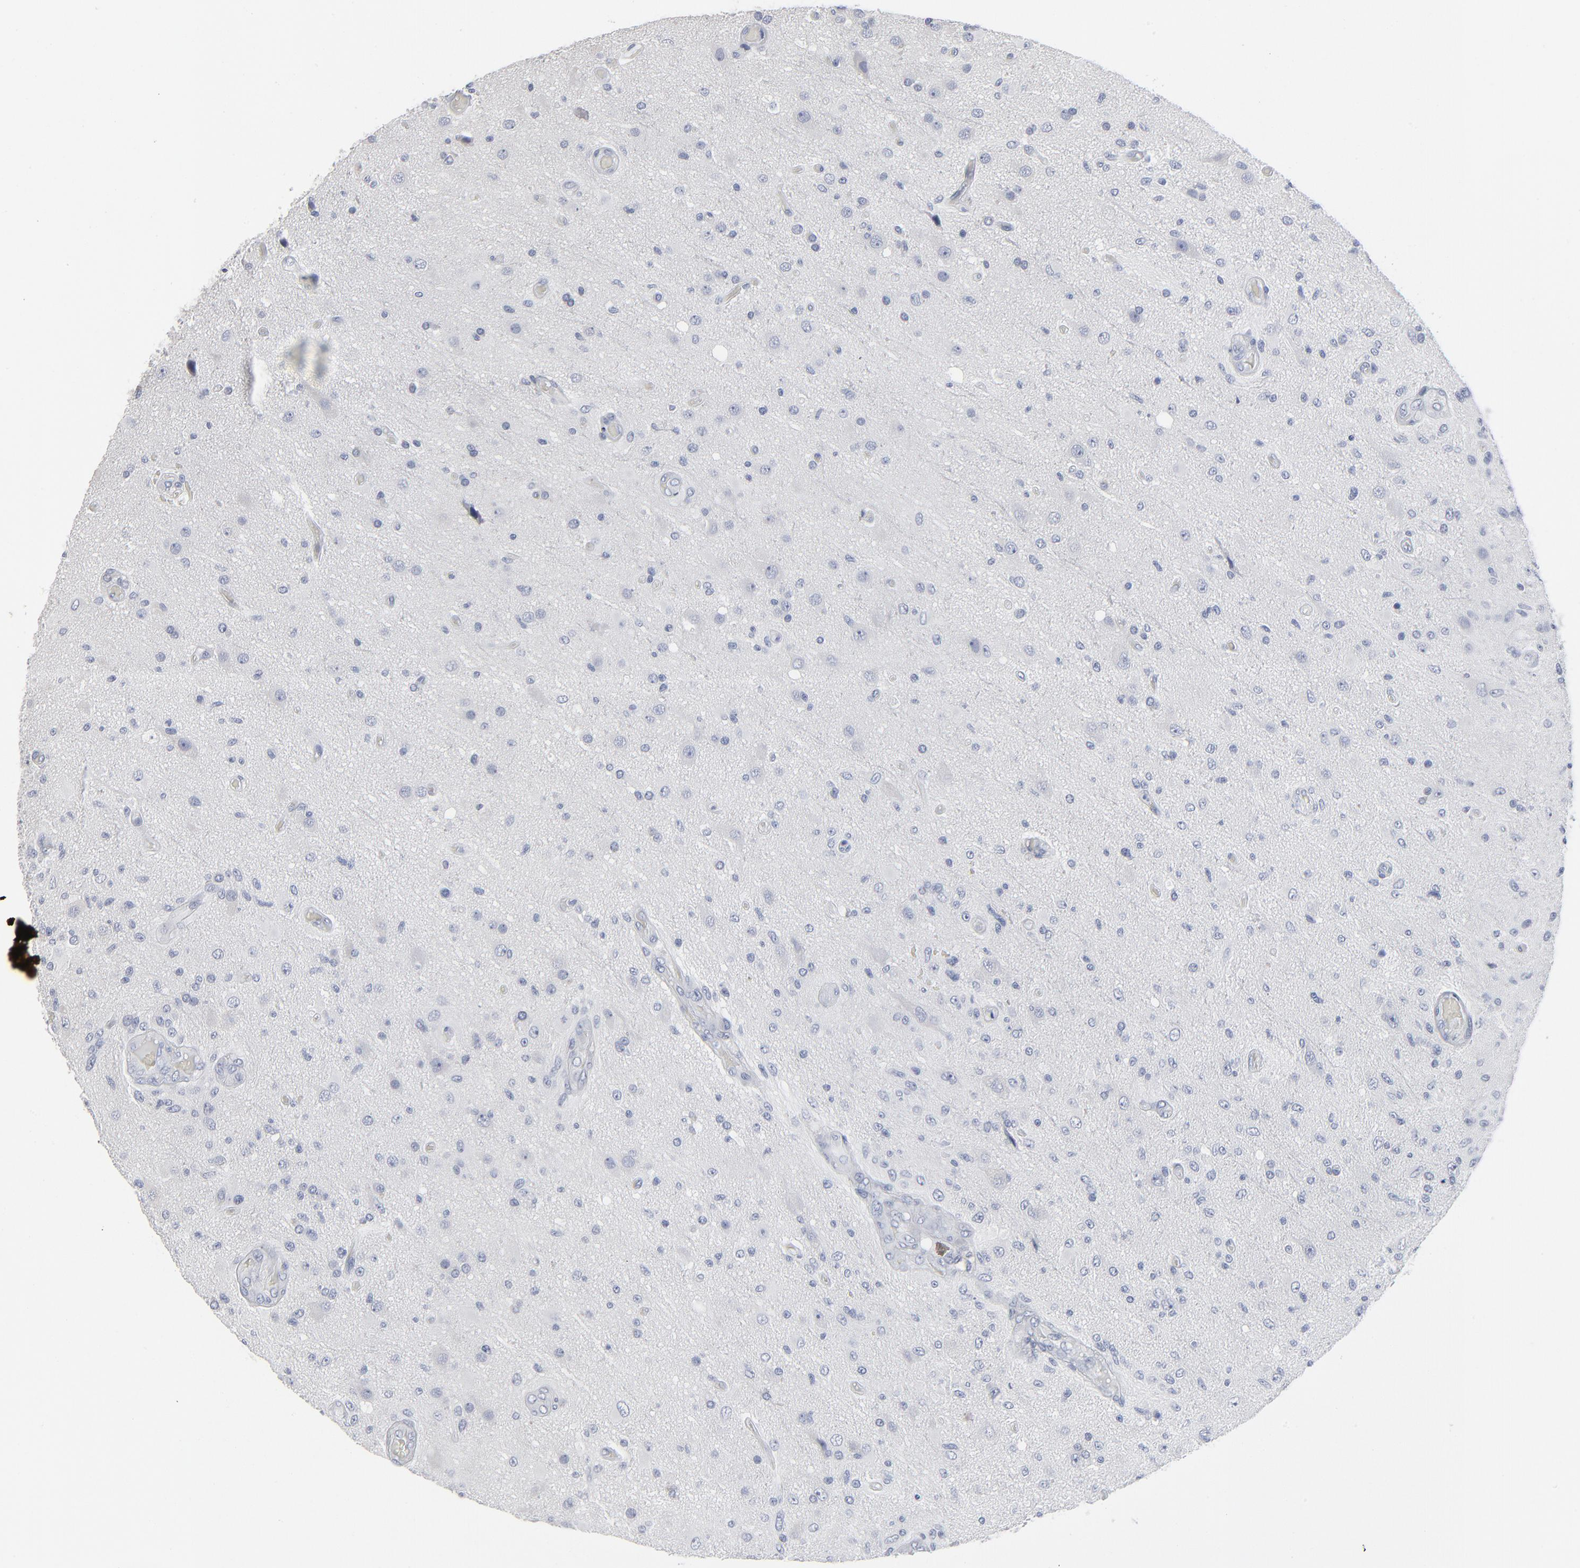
{"staining": {"intensity": "negative", "quantity": "none", "location": "none"}, "tissue": "glioma", "cell_type": "Tumor cells", "image_type": "cancer", "snomed": [{"axis": "morphology", "description": "Normal tissue, NOS"}, {"axis": "morphology", "description": "Glioma, malignant, High grade"}, {"axis": "topography", "description": "Cerebral cortex"}], "caption": "Glioma was stained to show a protein in brown. There is no significant positivity in tumor cells.", "gene": "PAGE1", "patient": {"sex": "male", "age": 77}}